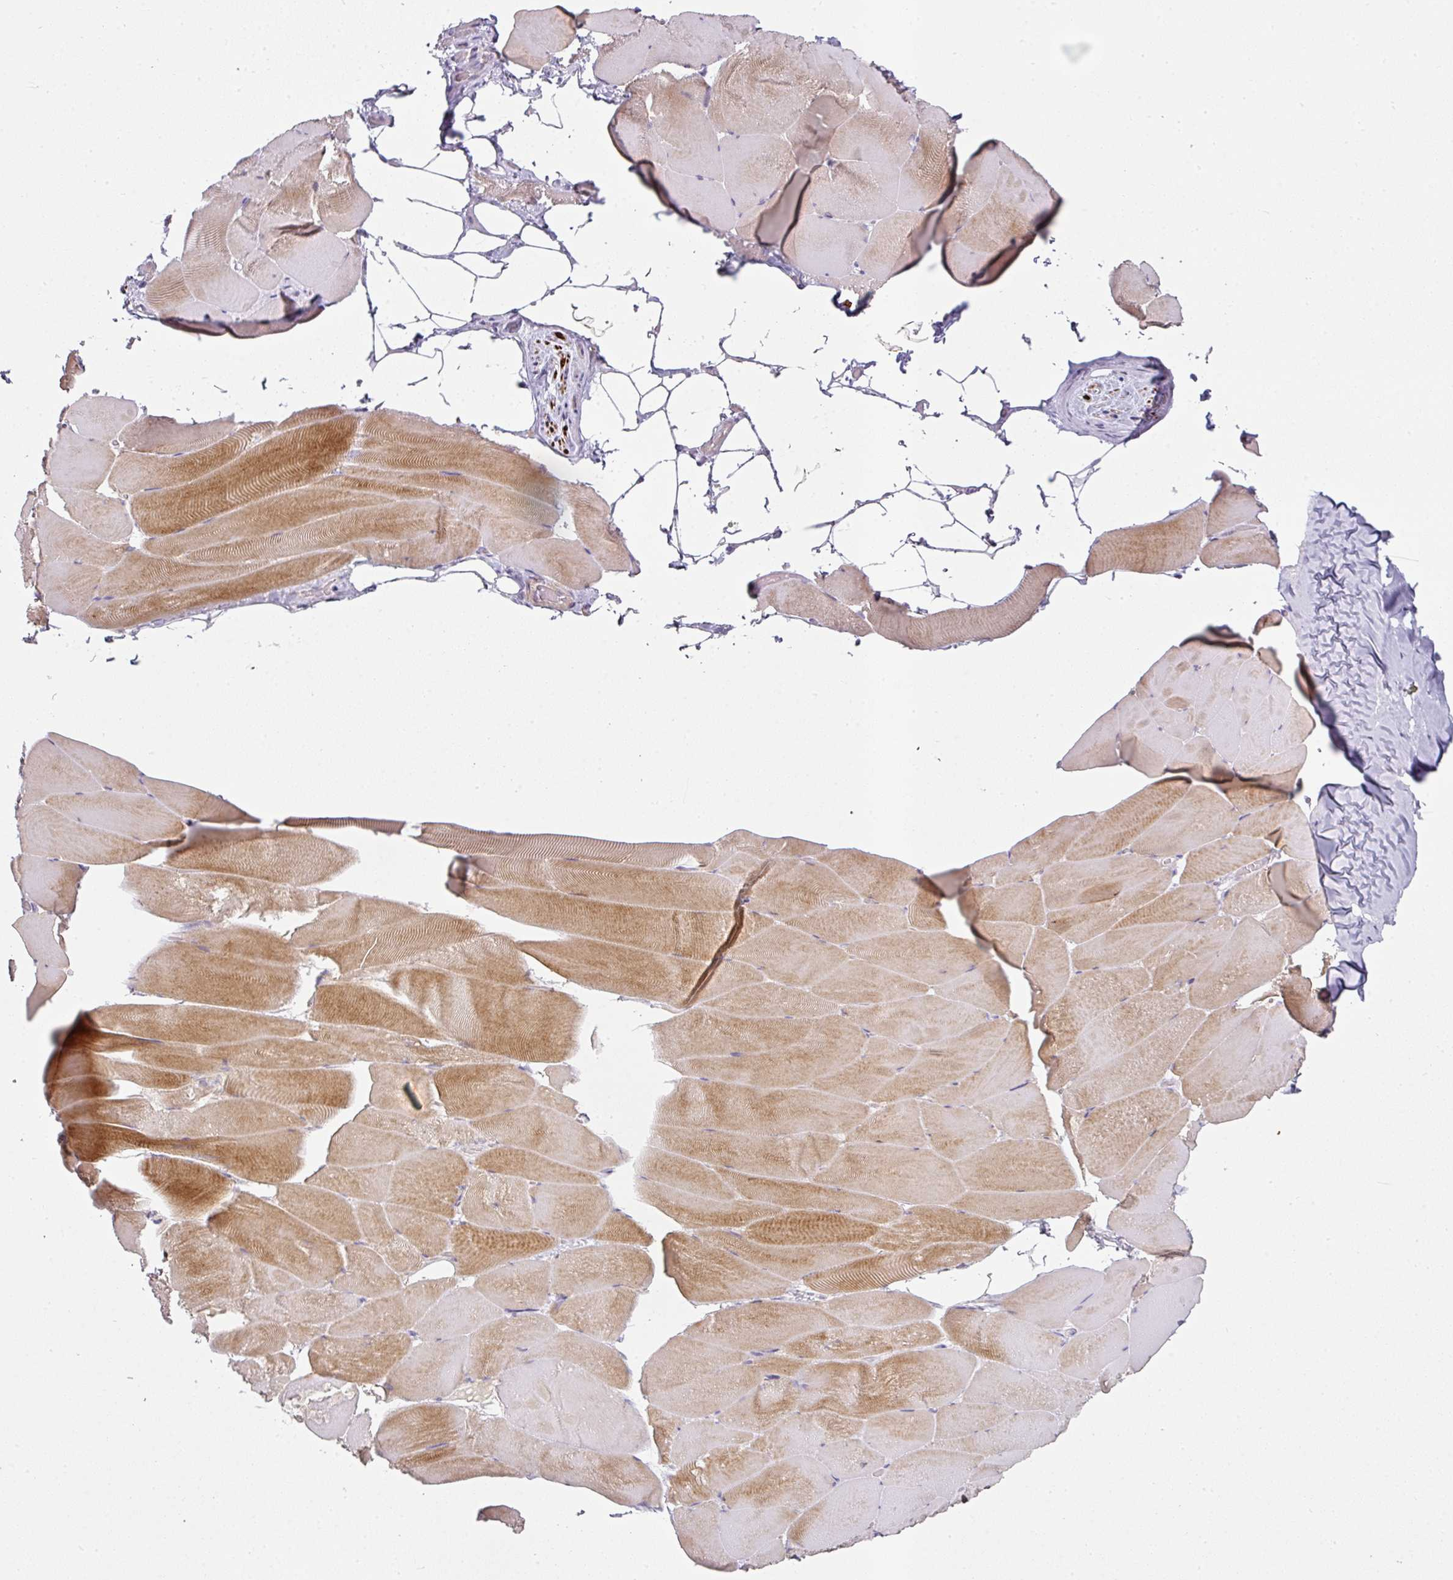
{"staining": {"intensity": "moderate", "quantity": "25%-75%", "location": "cytoplasmic/membranous"}, "tissue": "skeletal muscle", "cell_type": "Myocytes", "image_type": "normal", "snomed": [{"axis": "morphology", "description": "Normal tissue, NOS"}, {"axis": "topography", "description": "Skeletal muscle"}], "caption": "Protein analysis of normal skeletal muscle displays moderate cytoplasmic/membranous staining in about 25%-75% of myocytes. Immunohistochemistry stains the protein in brown and the nuclei are stained blue.", "gene": "FHAD1", "patient": {"sex": "female", "age": 64}}